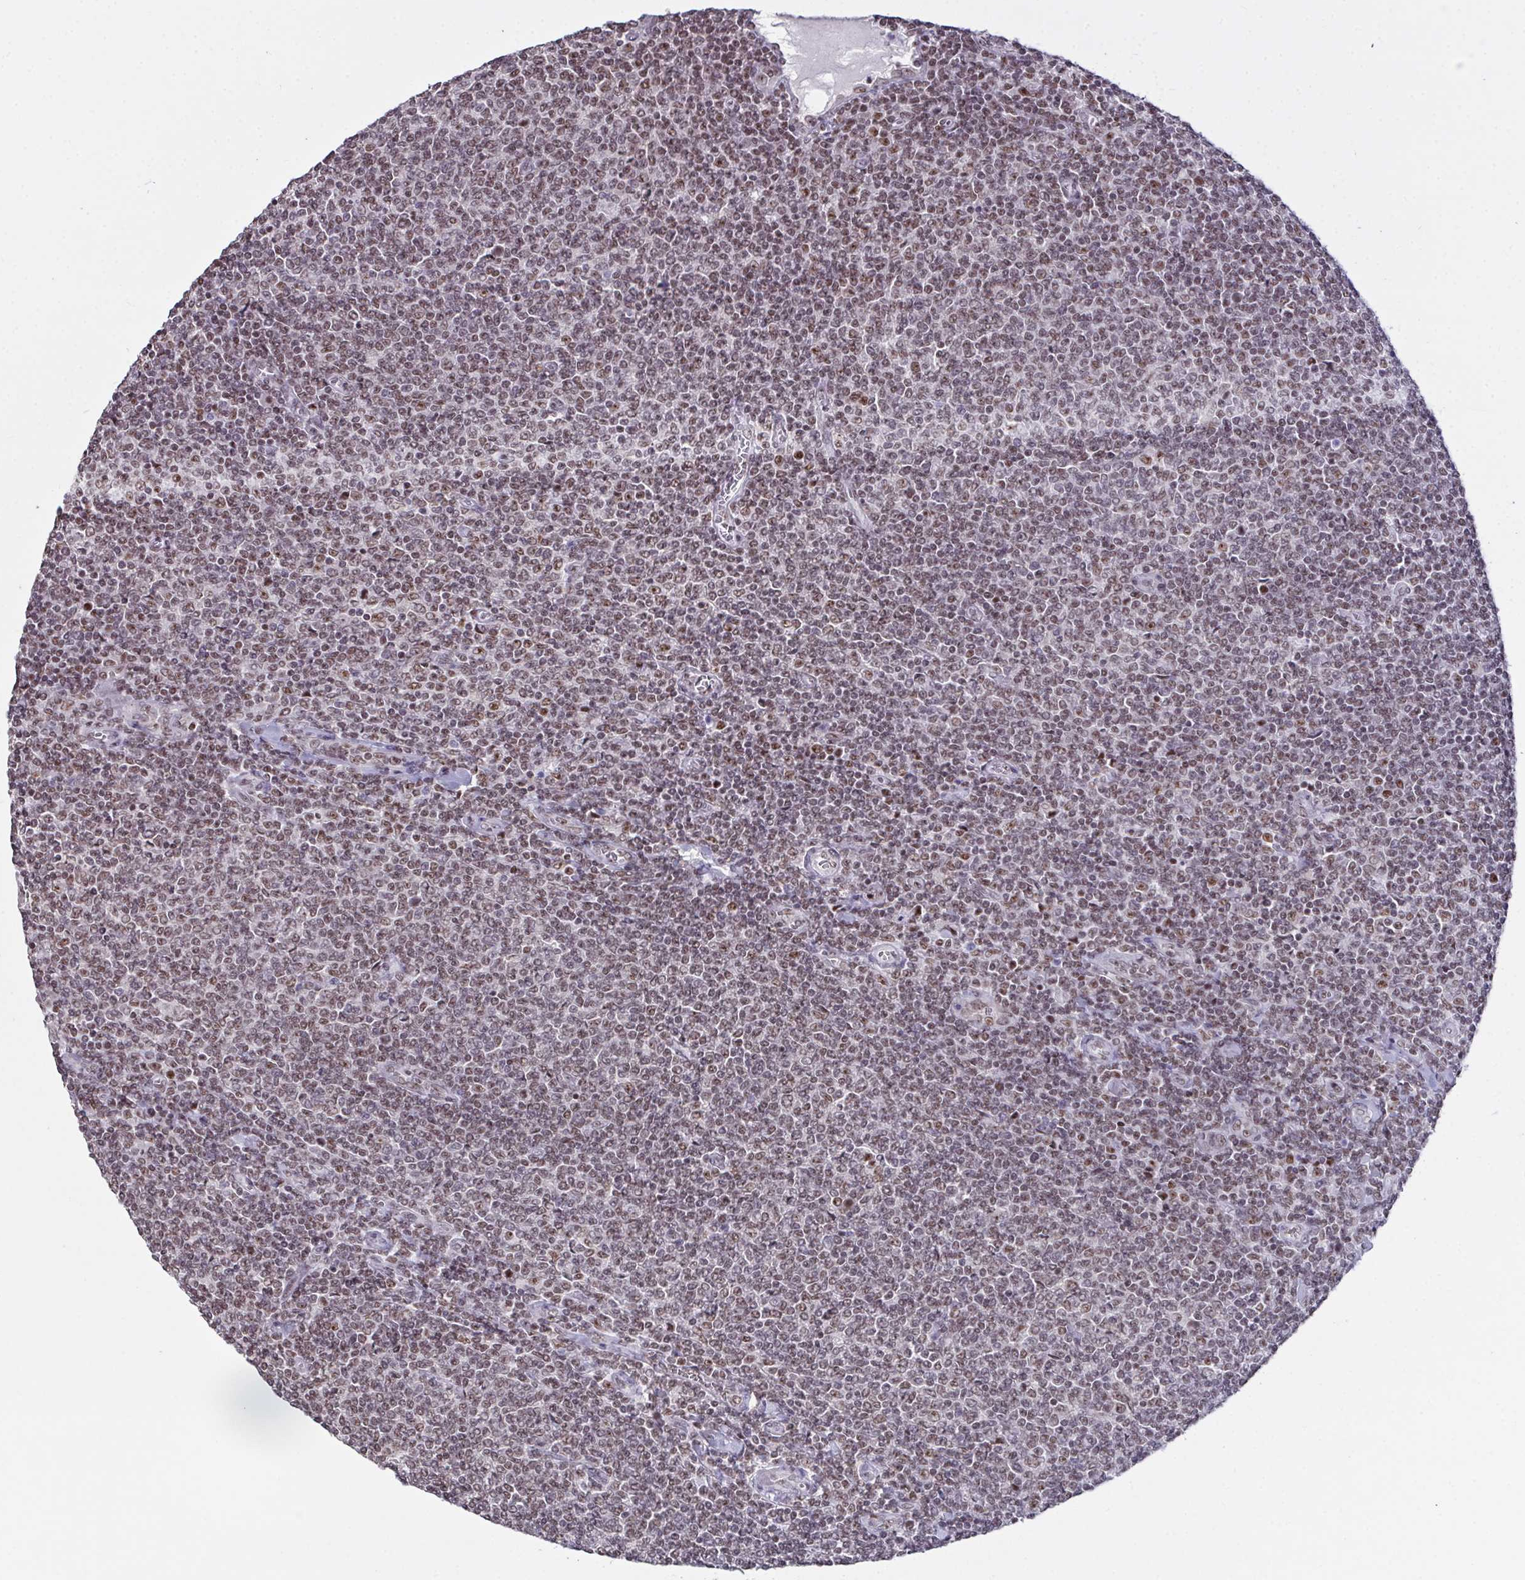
{"staining": {"intensity": "moderate", "quantity": ">75%", "location": "nuclear"}, "tissue": "lymphoma", "cell_type": "Tumor cells", "image_type": "cancer", "snomed": [{"axis": "morphology", "description": "Malignant lymphoma, non-Hodgkin's type, Low grade"}, {"axis": "topography", "description": "Lymph node"}], "caption": "Protein analysis of malignant lymphoma, non-Hodgkin's type (low-grade) tissue exhibits moderate nuclear positivity in about >75% of tumor cells. (Stains: DAB (3,3'-diaminobenzidine) in brown, nuclei in blue, Microscopy: brightfield microscopy at high magnification).", "gene": "ZNF800", "patient": {"sex": "male", "age": 52}}